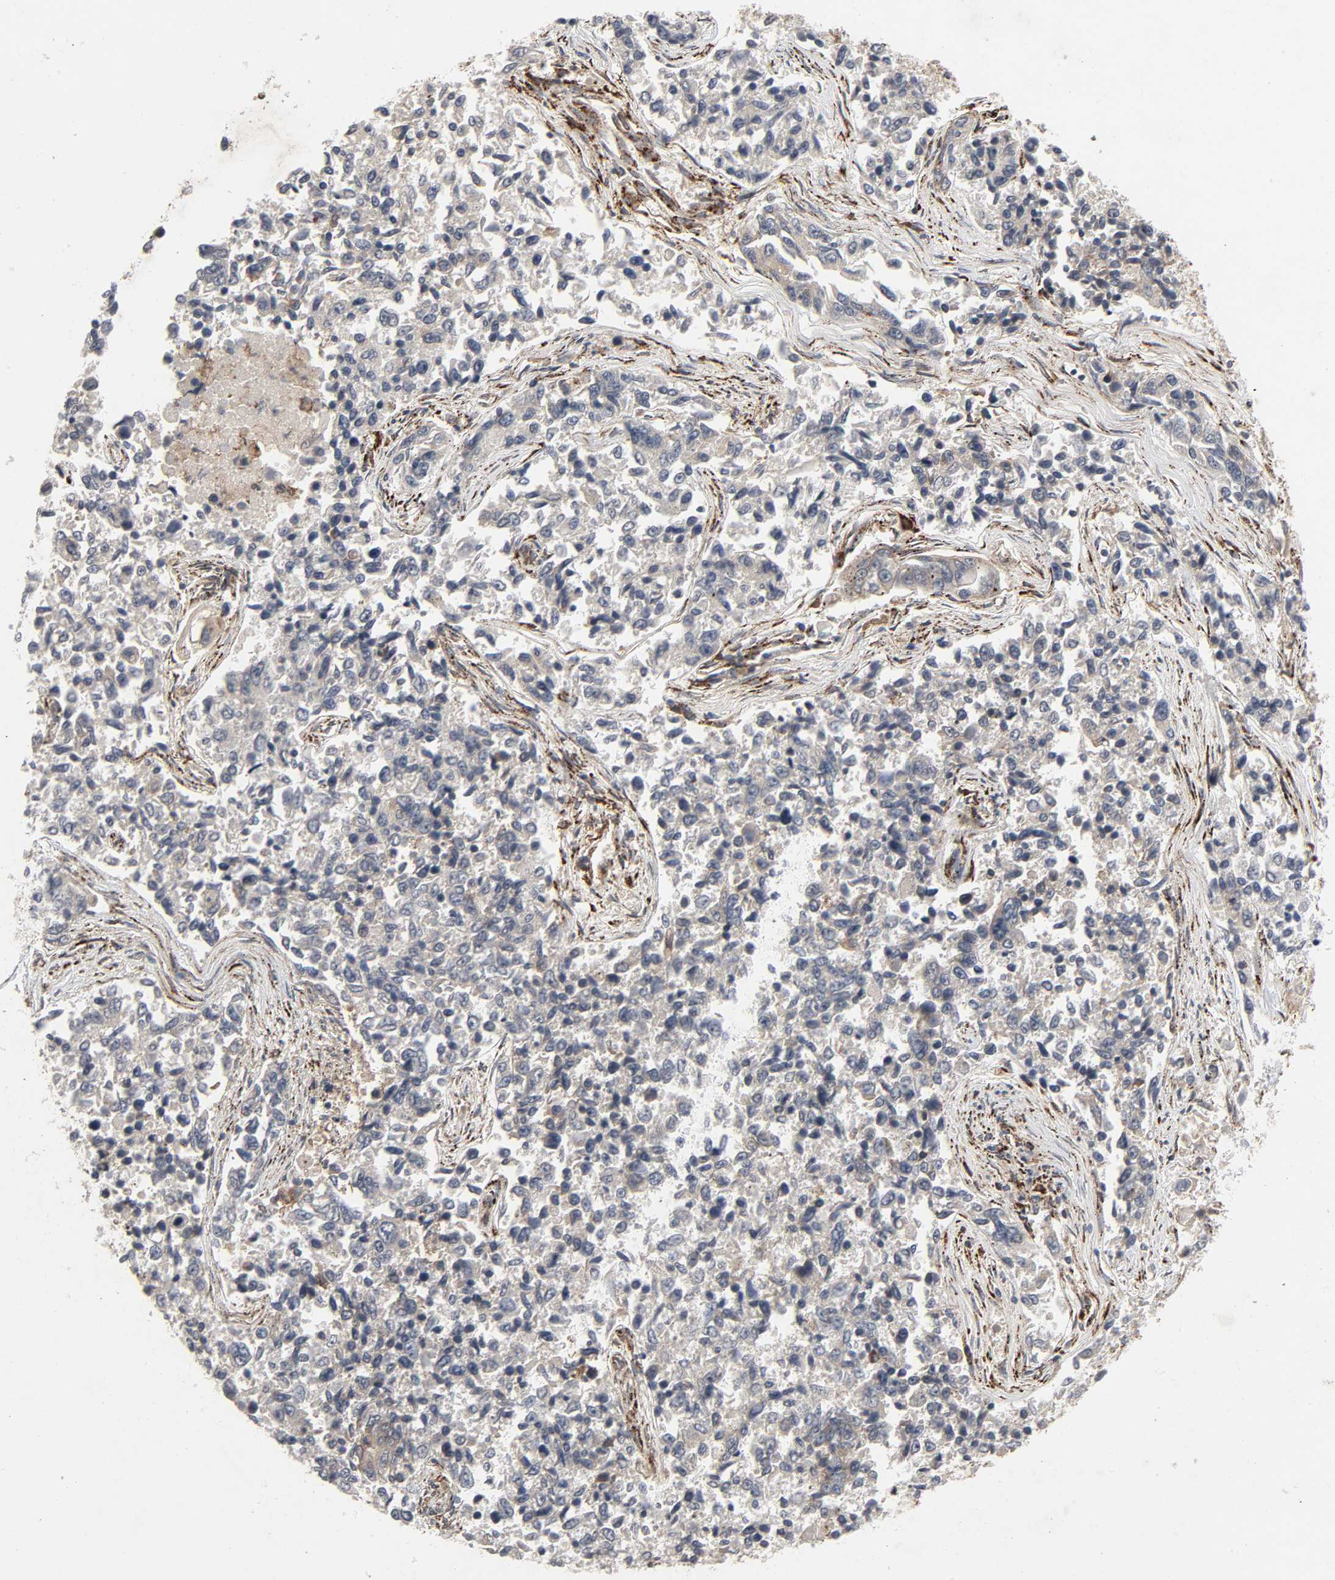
{"staining": {"intensity": "weak", "quantity": ">75%", "location": "cytoplasmic/membranous"}, "tissue": "lung cancer", "cell_type": "Tumor cells", "image_type": "cancer", "snomed": [{"axis": "morphology", "description": "Adenocarcinoma, NOS"}, {"axis": "topography", "description": "Lung"}], "caption": "Protein expression analysis of human lung adenocarcinoma reveals weak cytoplasmic/membranous expression in about >75% of tumor cells. Immunohistochemistry (ihc) stains the protein in brown and the nuclei are stained blue.", "gene": "ADCY4", "patient": {"sex": "male", "age": 84}}